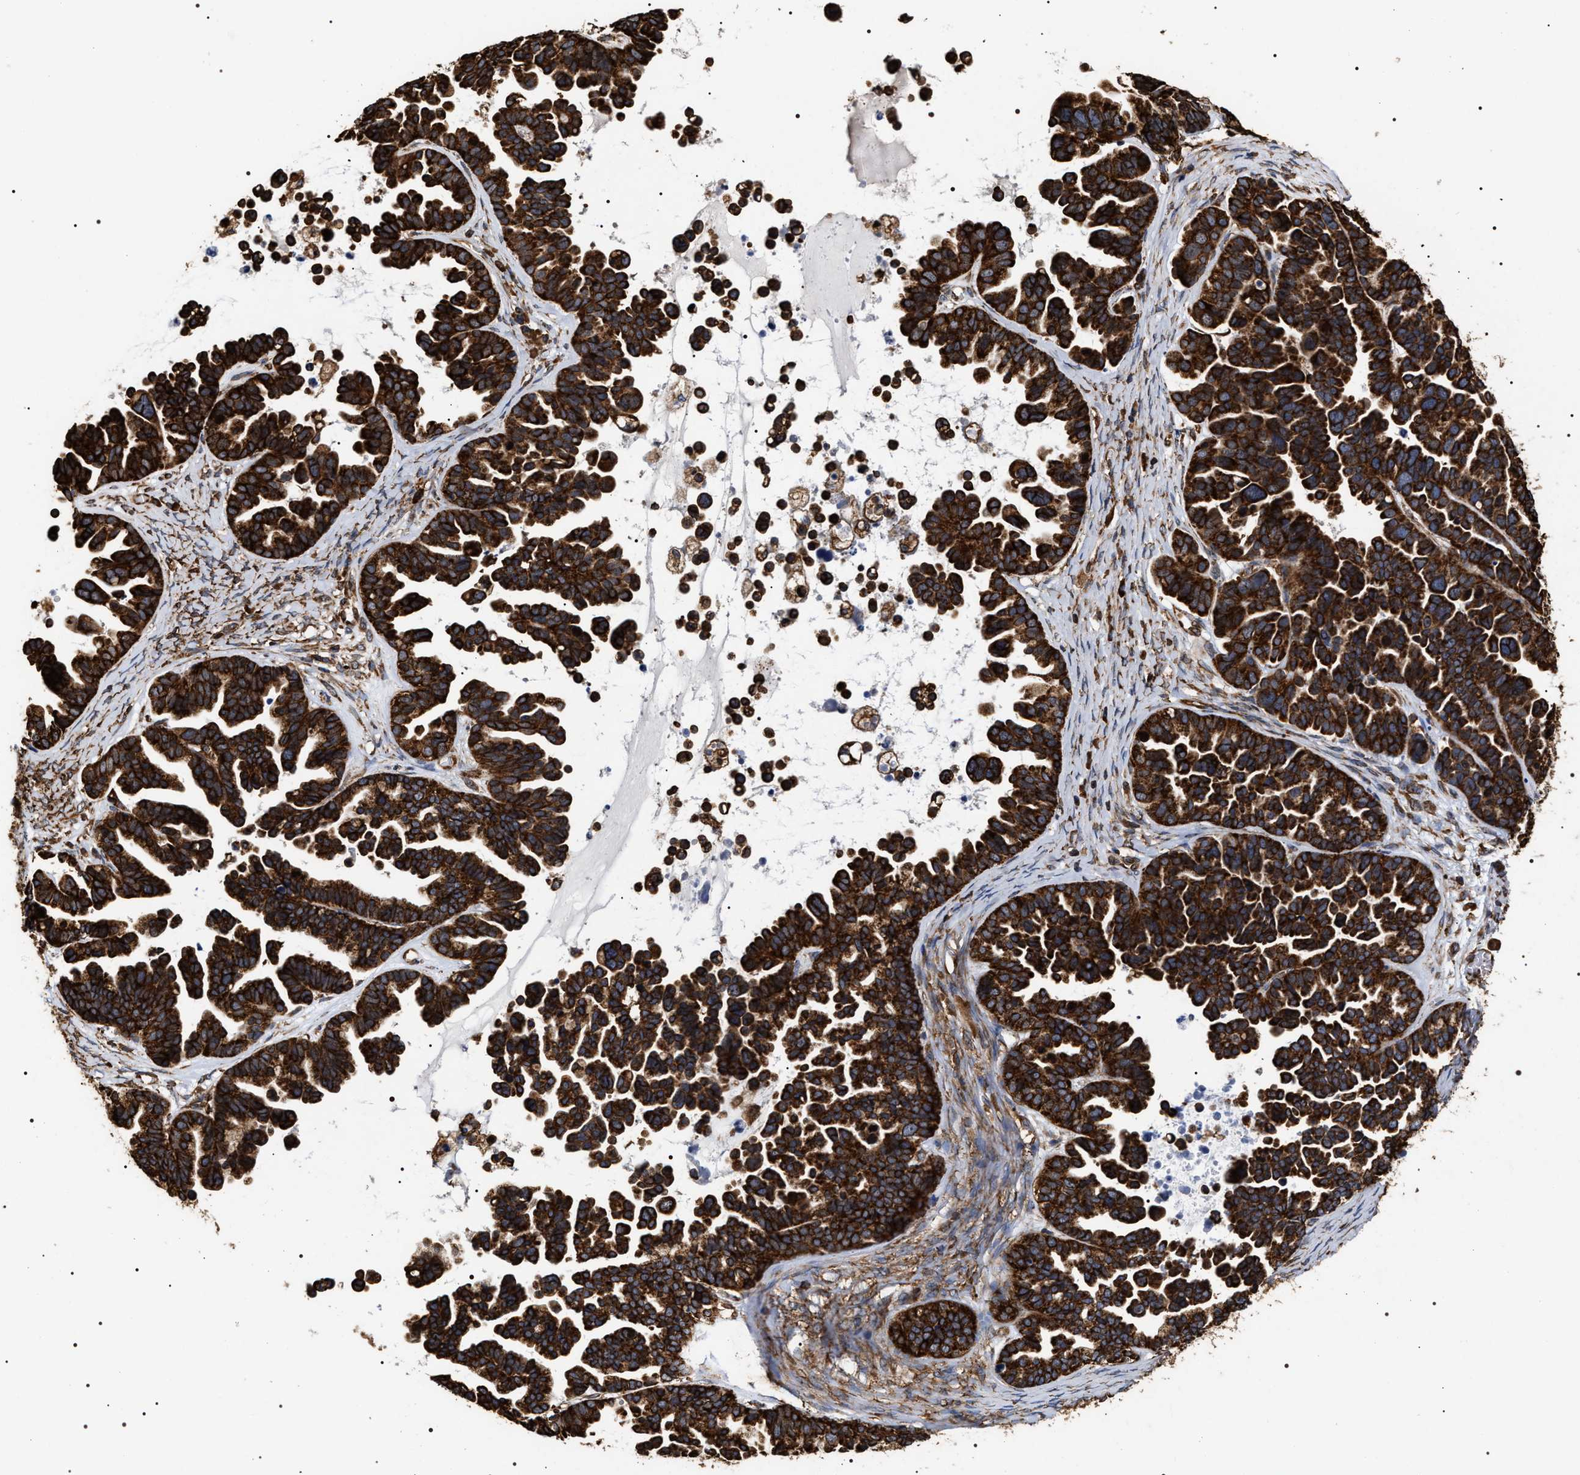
{"staining": {"intensity": "strong", "quantity": ">75%", "location": "cytoplasmic/membranous"}, "tissue": "ovarian cancer", "cell_type": "Tumor cells", "image_type": "cancer", "snomed": [{"axis": "morphology", "description": "Cystadenocarcinoma, serous, NOS"}, {"axis": "topography", "description": "Ovary"}], "caption": "An immunohistochemistry micrograph of tumor tissue is shown. Protein staining in brown shows strong cytoplasmic/membranous positivity in ovarian cancer within tumor cells.", "gene": "SERBP1", "patient": {"sex": "female", "age": 56}}